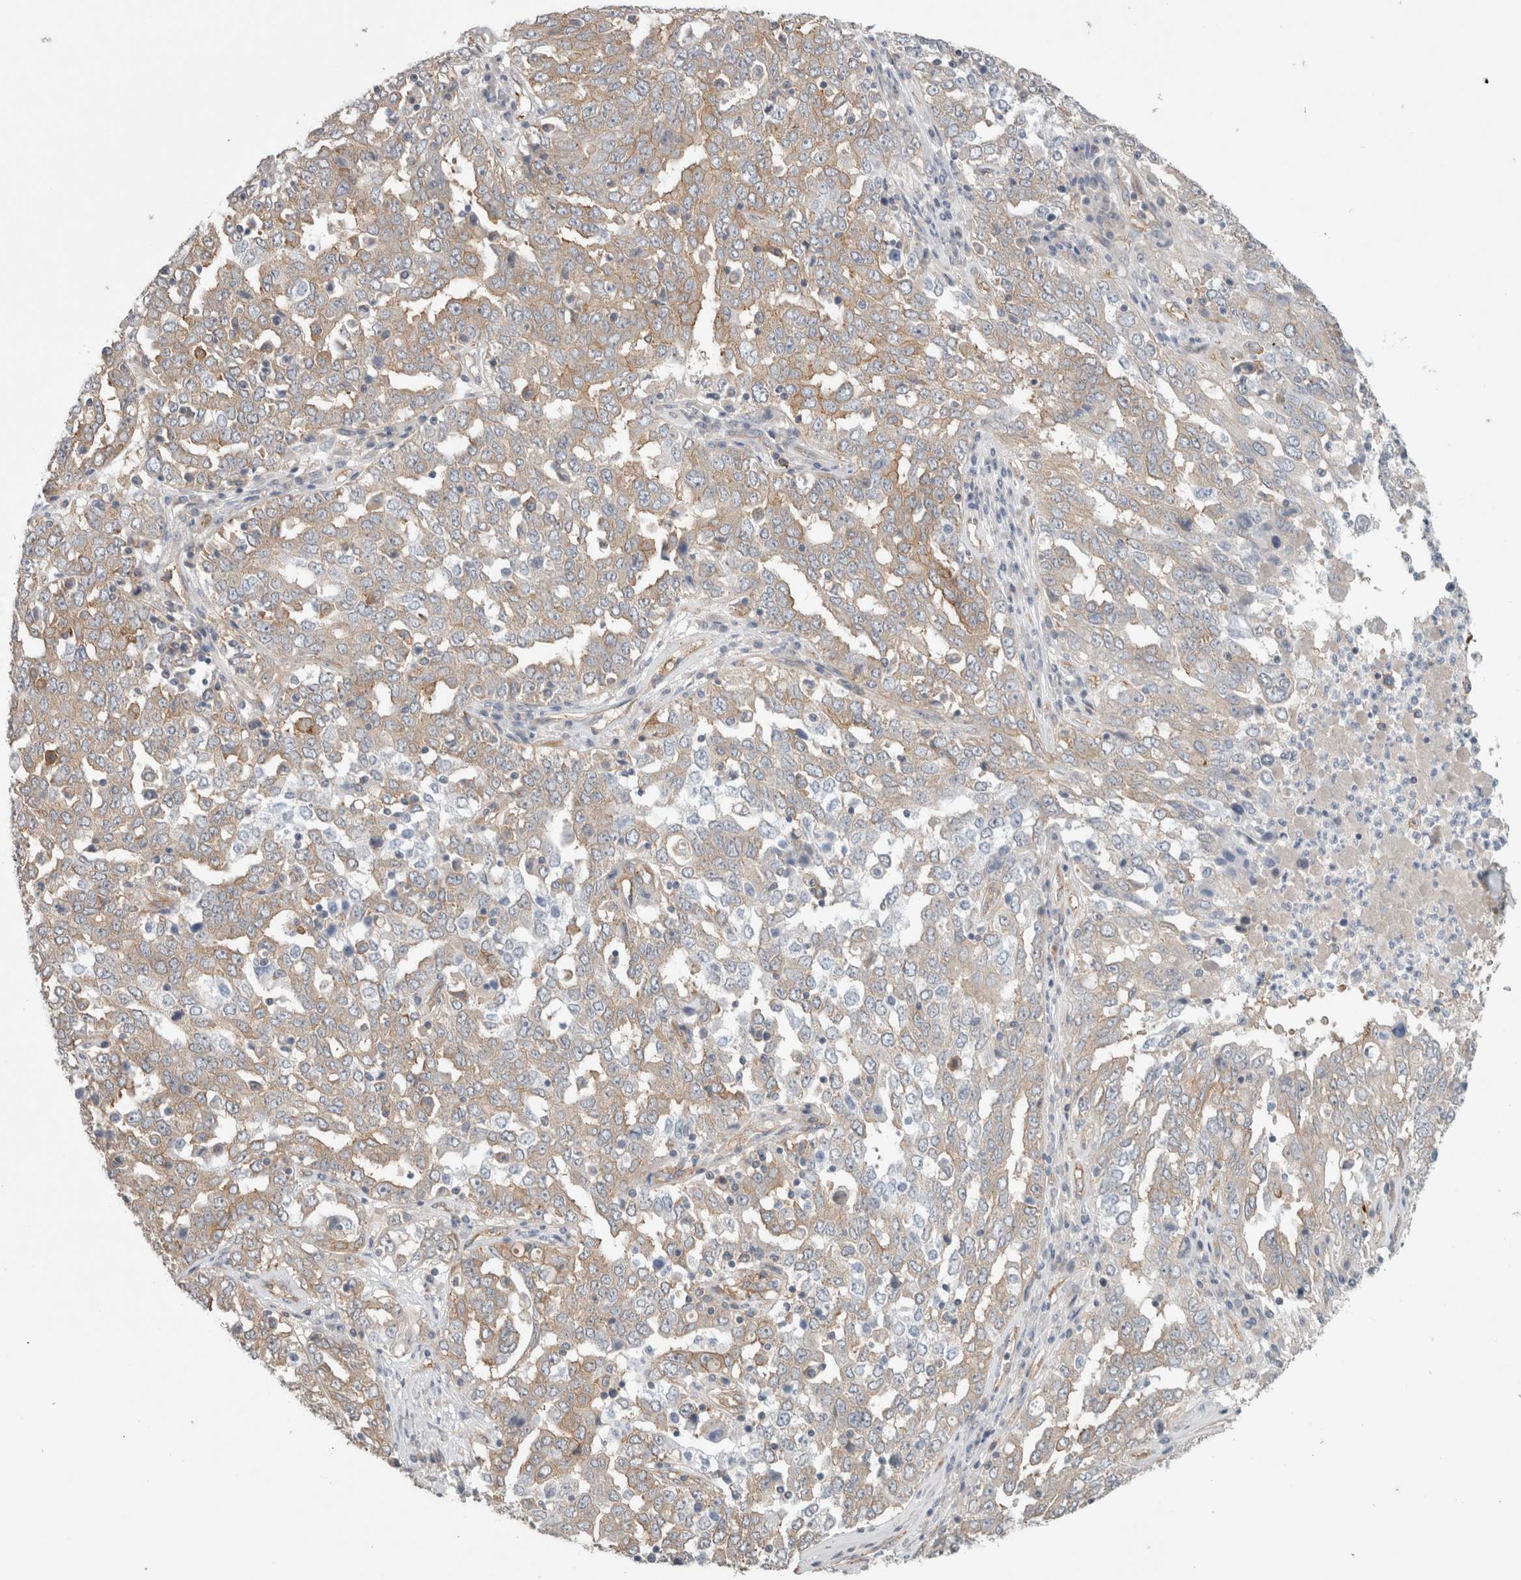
{"staining": {"intensity": "weak", "quantity": "25%-75%", "location": "cytoplasmic/membranous"}, "tissue": "ovarian cancer", "cell_type": "Tumor cells", "image_type": "cancer", "snomed": [{"axis": "morphology", "description": "Carcinoma, endometroid"}, {"axis": "topography", "description": "Ovary"}], "caption": "Ovarian endometroid carcinoma tissue displays weak cytoplasmic/membranous positivity in approximately 25%-75% of tumor cells, visualized by immunohistochemistry.", "gene": "RASAL2", "patient": {"sex": "female", "age": 62}}